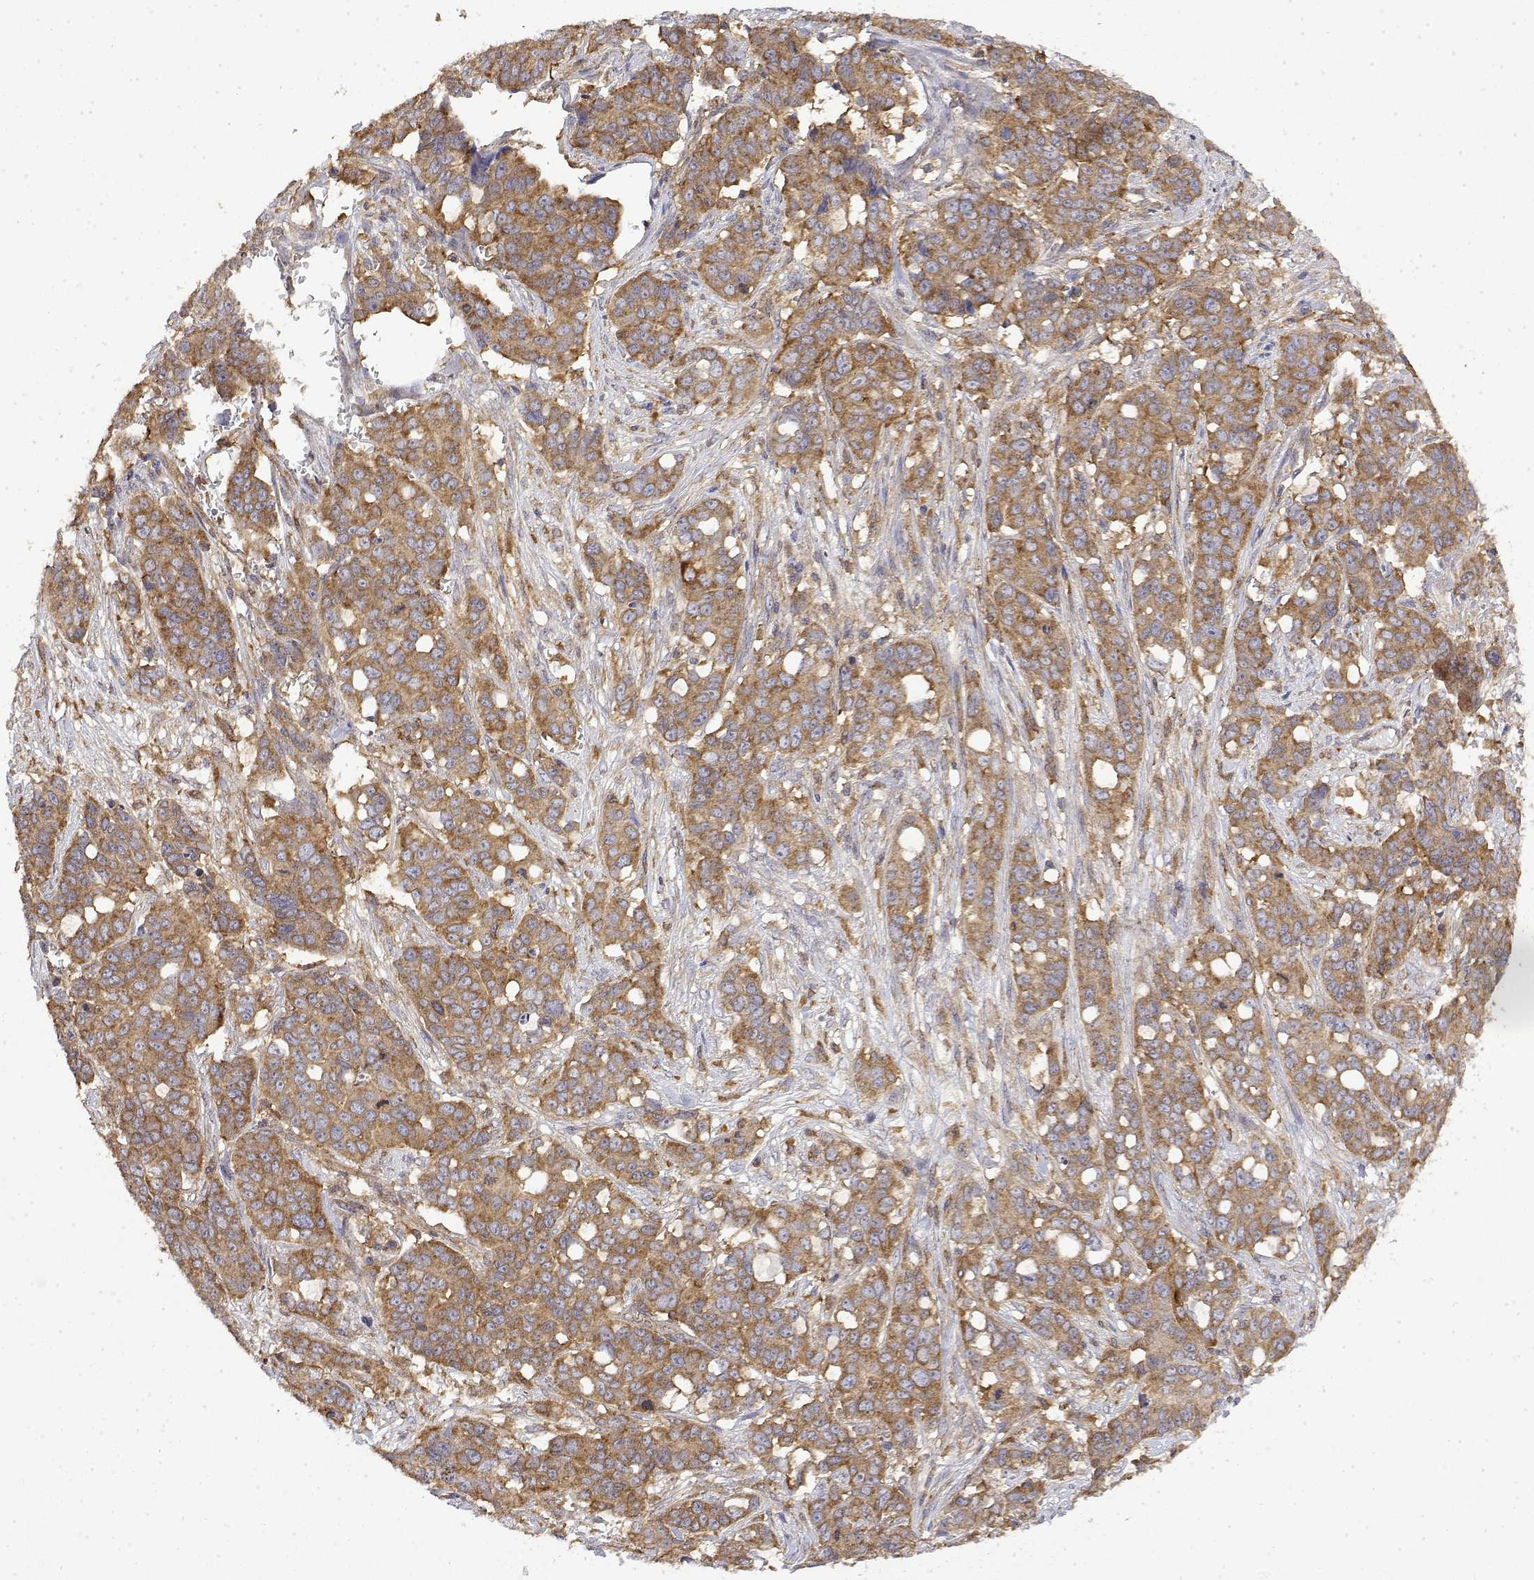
{"staining": {"intensity": "moderate", "quantity": ">75%", "location": "cytoplasmic/membranous"}, "tissue": "ovarian cancer", "cell_type": "Tumor cells", "image_type": "cancer", "snomed": [{"axis": "morphology", "description": "Carcinoma, endometroid"}, {"axis": "topography", "description": "Ovary"}], "caption": "A brown stain highlights moderate cytoplasmic/membranous positivity of a protein in human ovarian cancer tumor cells.", "gene": "PACSIN2", "patient": {"sex": "female", "age": 78}}